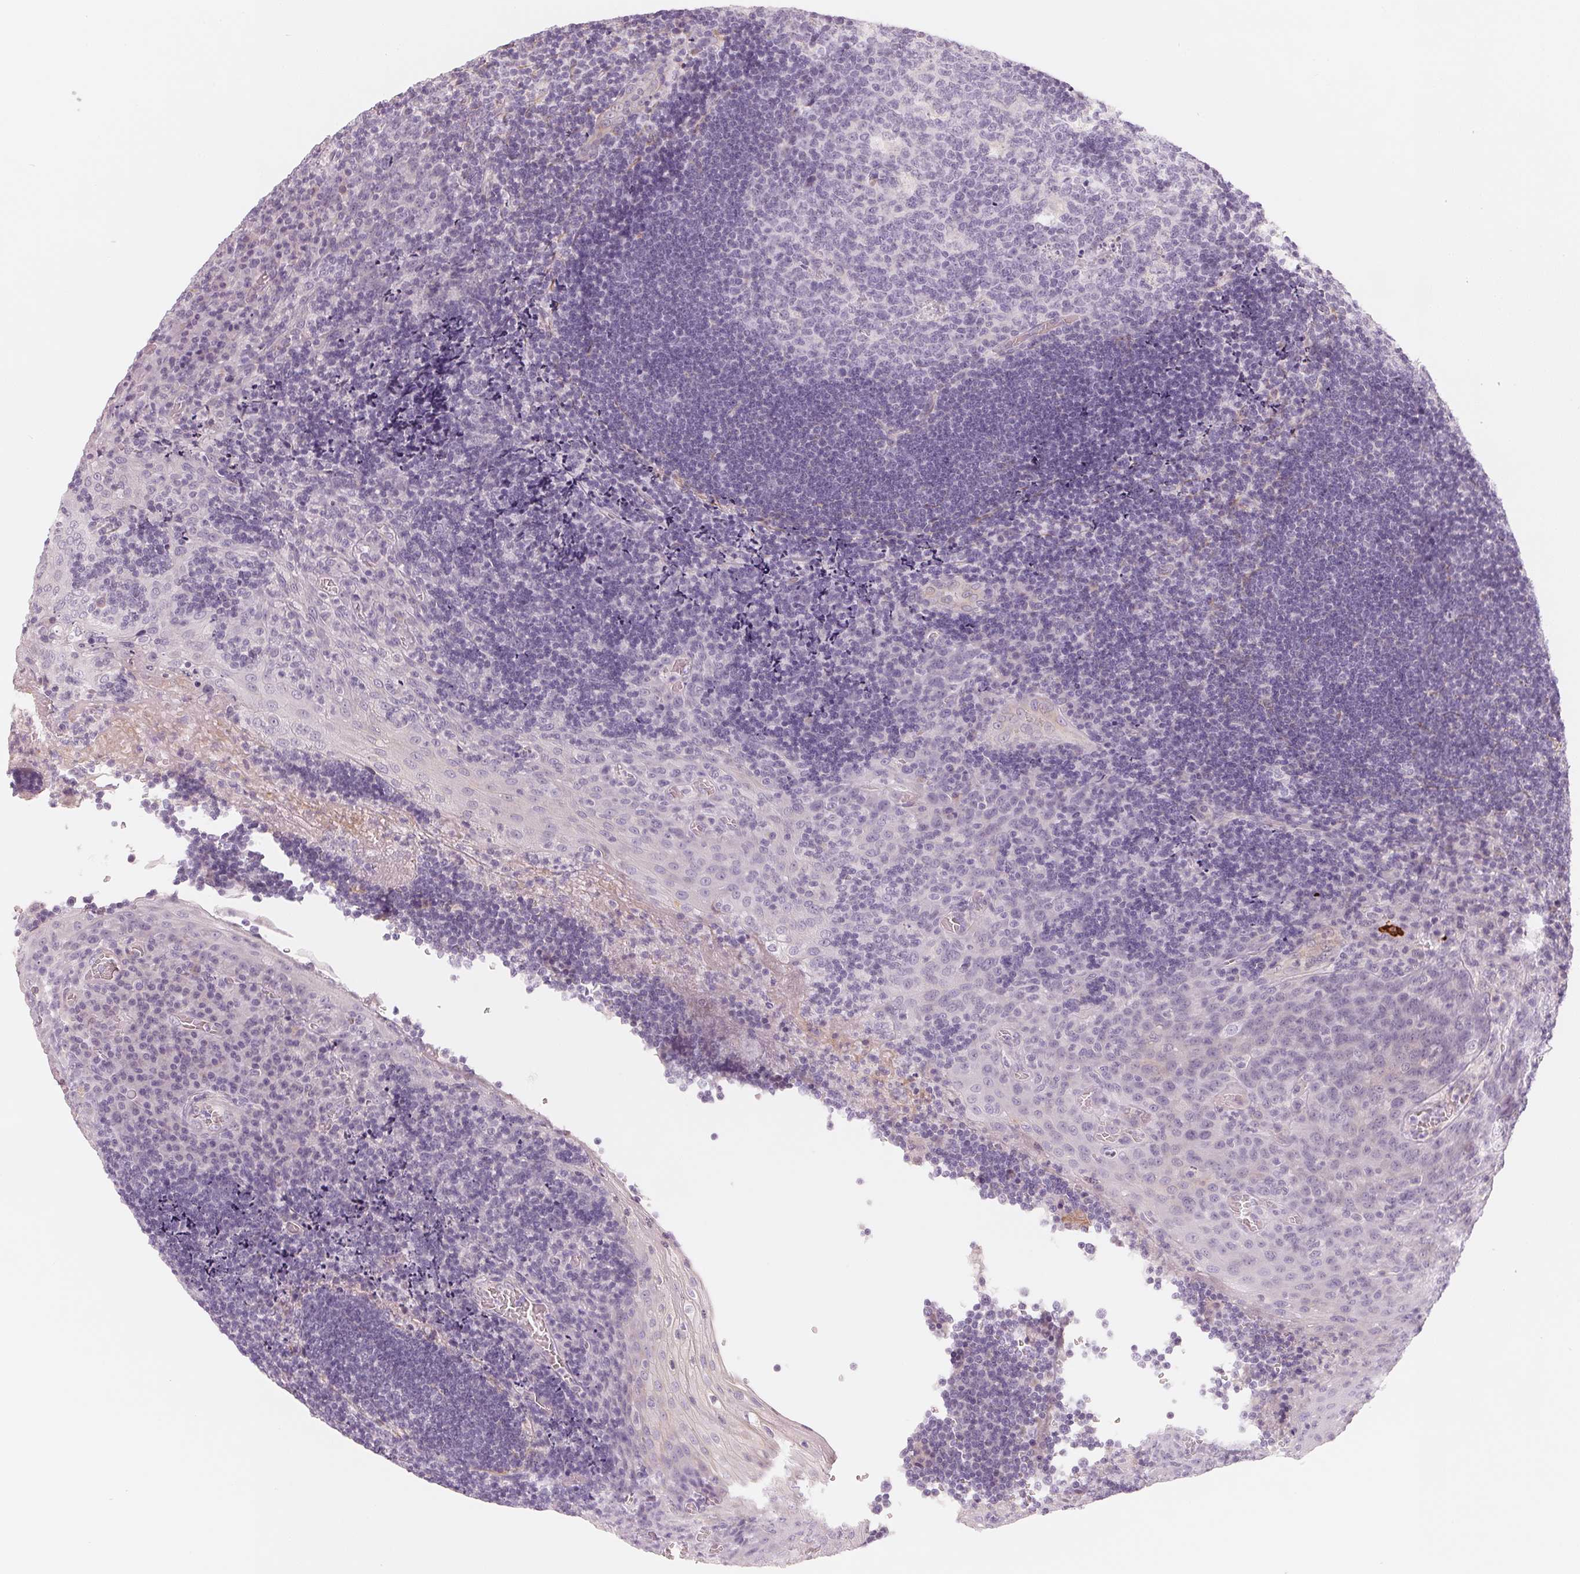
{"staining": {"intensity": "negative", "quantity": "none", "location": "none"}, "tissue": "tonsil", "cell_type": "Germinal center cells", "image_type": "normal", "snomed": [{"axis": "morphology", "description": "Normal tissue, NOS"}, {"axis": "topography", "description": "Tonsil"}], "caption": "Germinal center cells show no significant protein staining in unremarkable tonsil. The staining was performed using DAB to visualize the protein expression in brown, while the nuclei were stained in blue with hematoxylin (Magnification: 20x).", "gene": "CFHR2", "patient": {"sex": "male", "age": 17}}